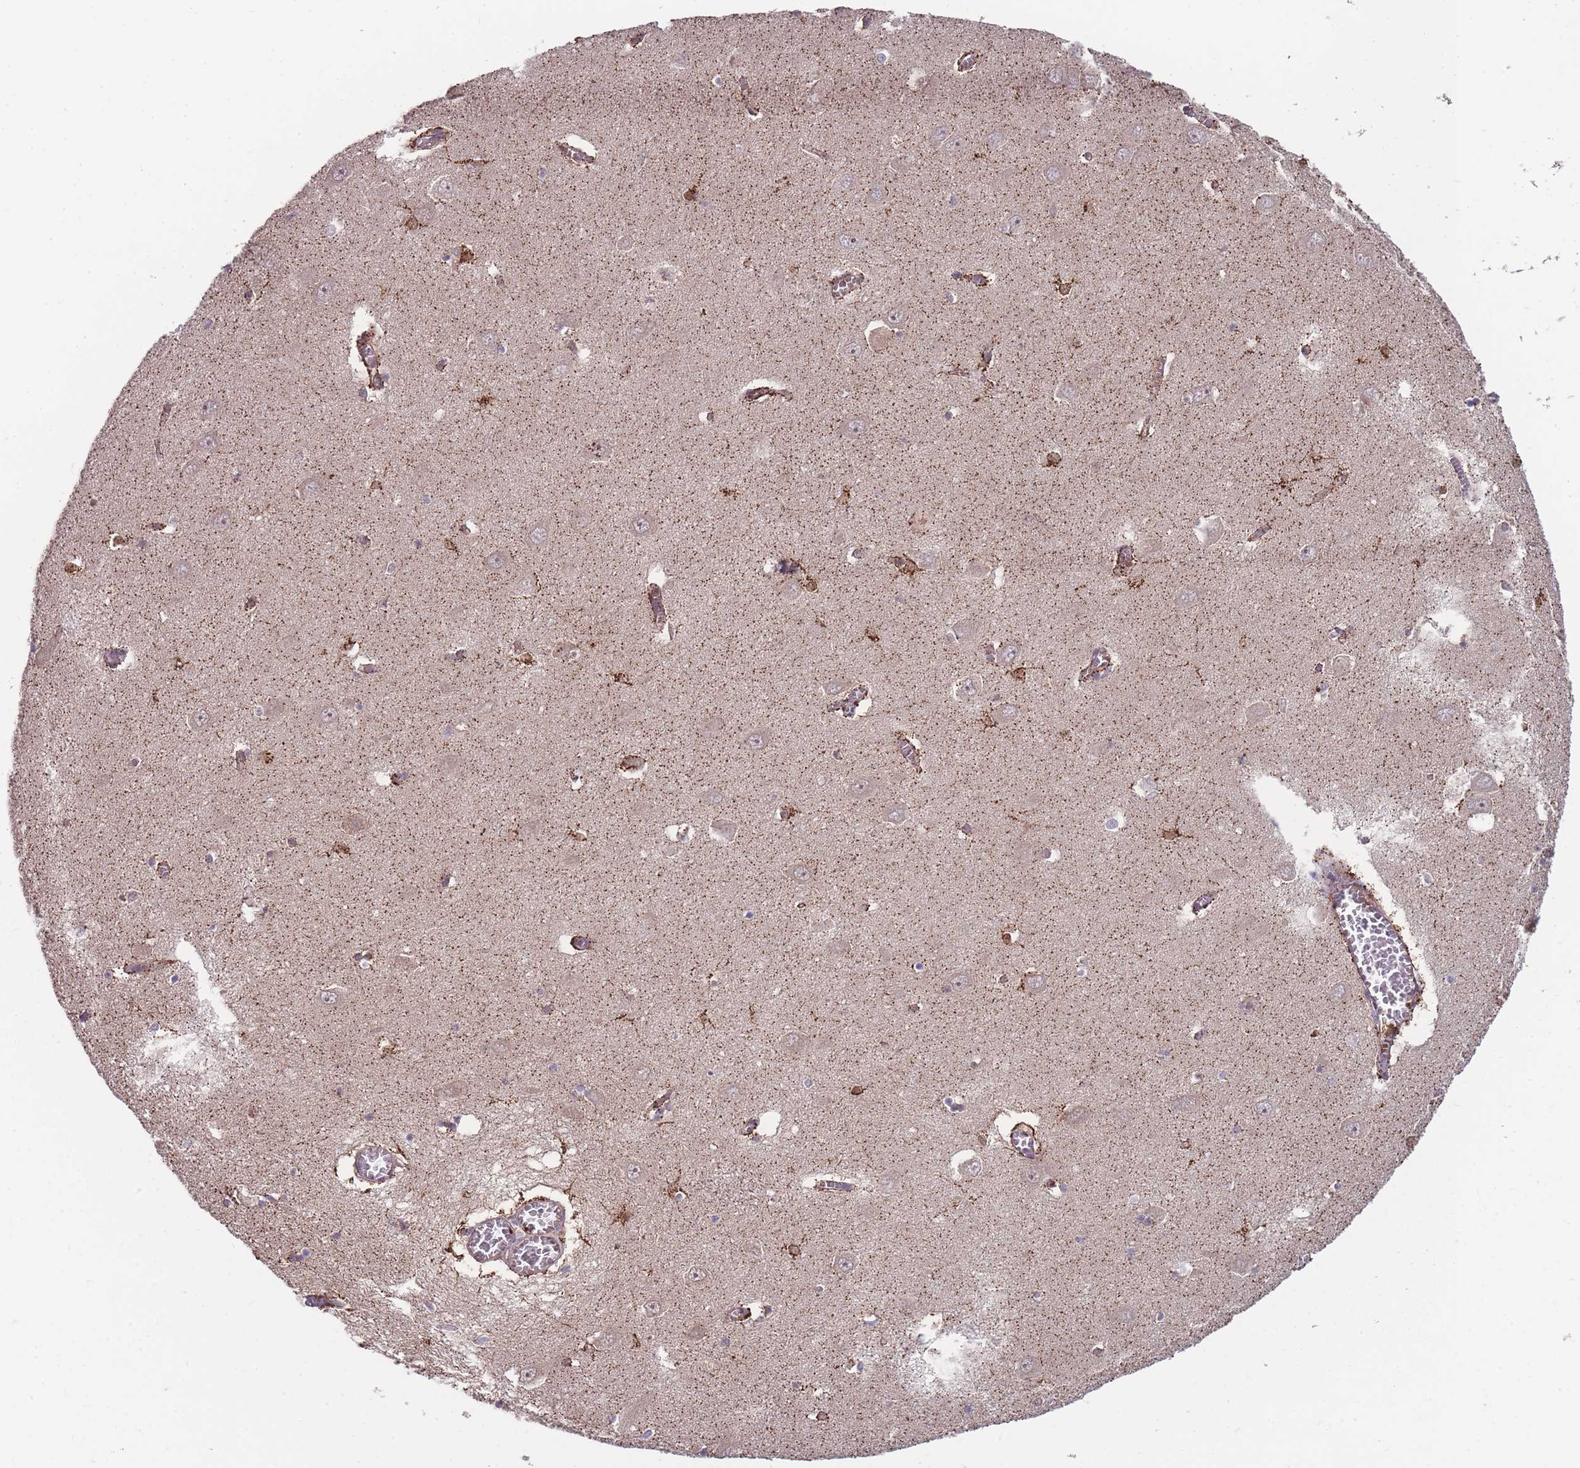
{"staining": {"intensity": "moderate", "quantity": "<25%", "location": "cytoplasmic/membranous"}, "tissue": "hippocampus", "cell_type": "Glial cells", "image_type": "normal", "snomed": [{"axis": "morphology", "description": "Normal tissue, NOS"}, {"axis": "topography", "description": "Hippocampus"}], "caption": "Immunohistochemistry (IHC) staining of unremarkable hippocampus, which shows low levels of moderate cytoplasmic/membranous expression in about <25% of glial cells indicating moderate cytoplasmic/membranous protein staining. The staining was performed using DAB (brown) for protein detection and nuclei were counterstained in hematoxylin (blue).", "gene": "SLC35B4", "patient": {"sex": "male", "age": 70}}